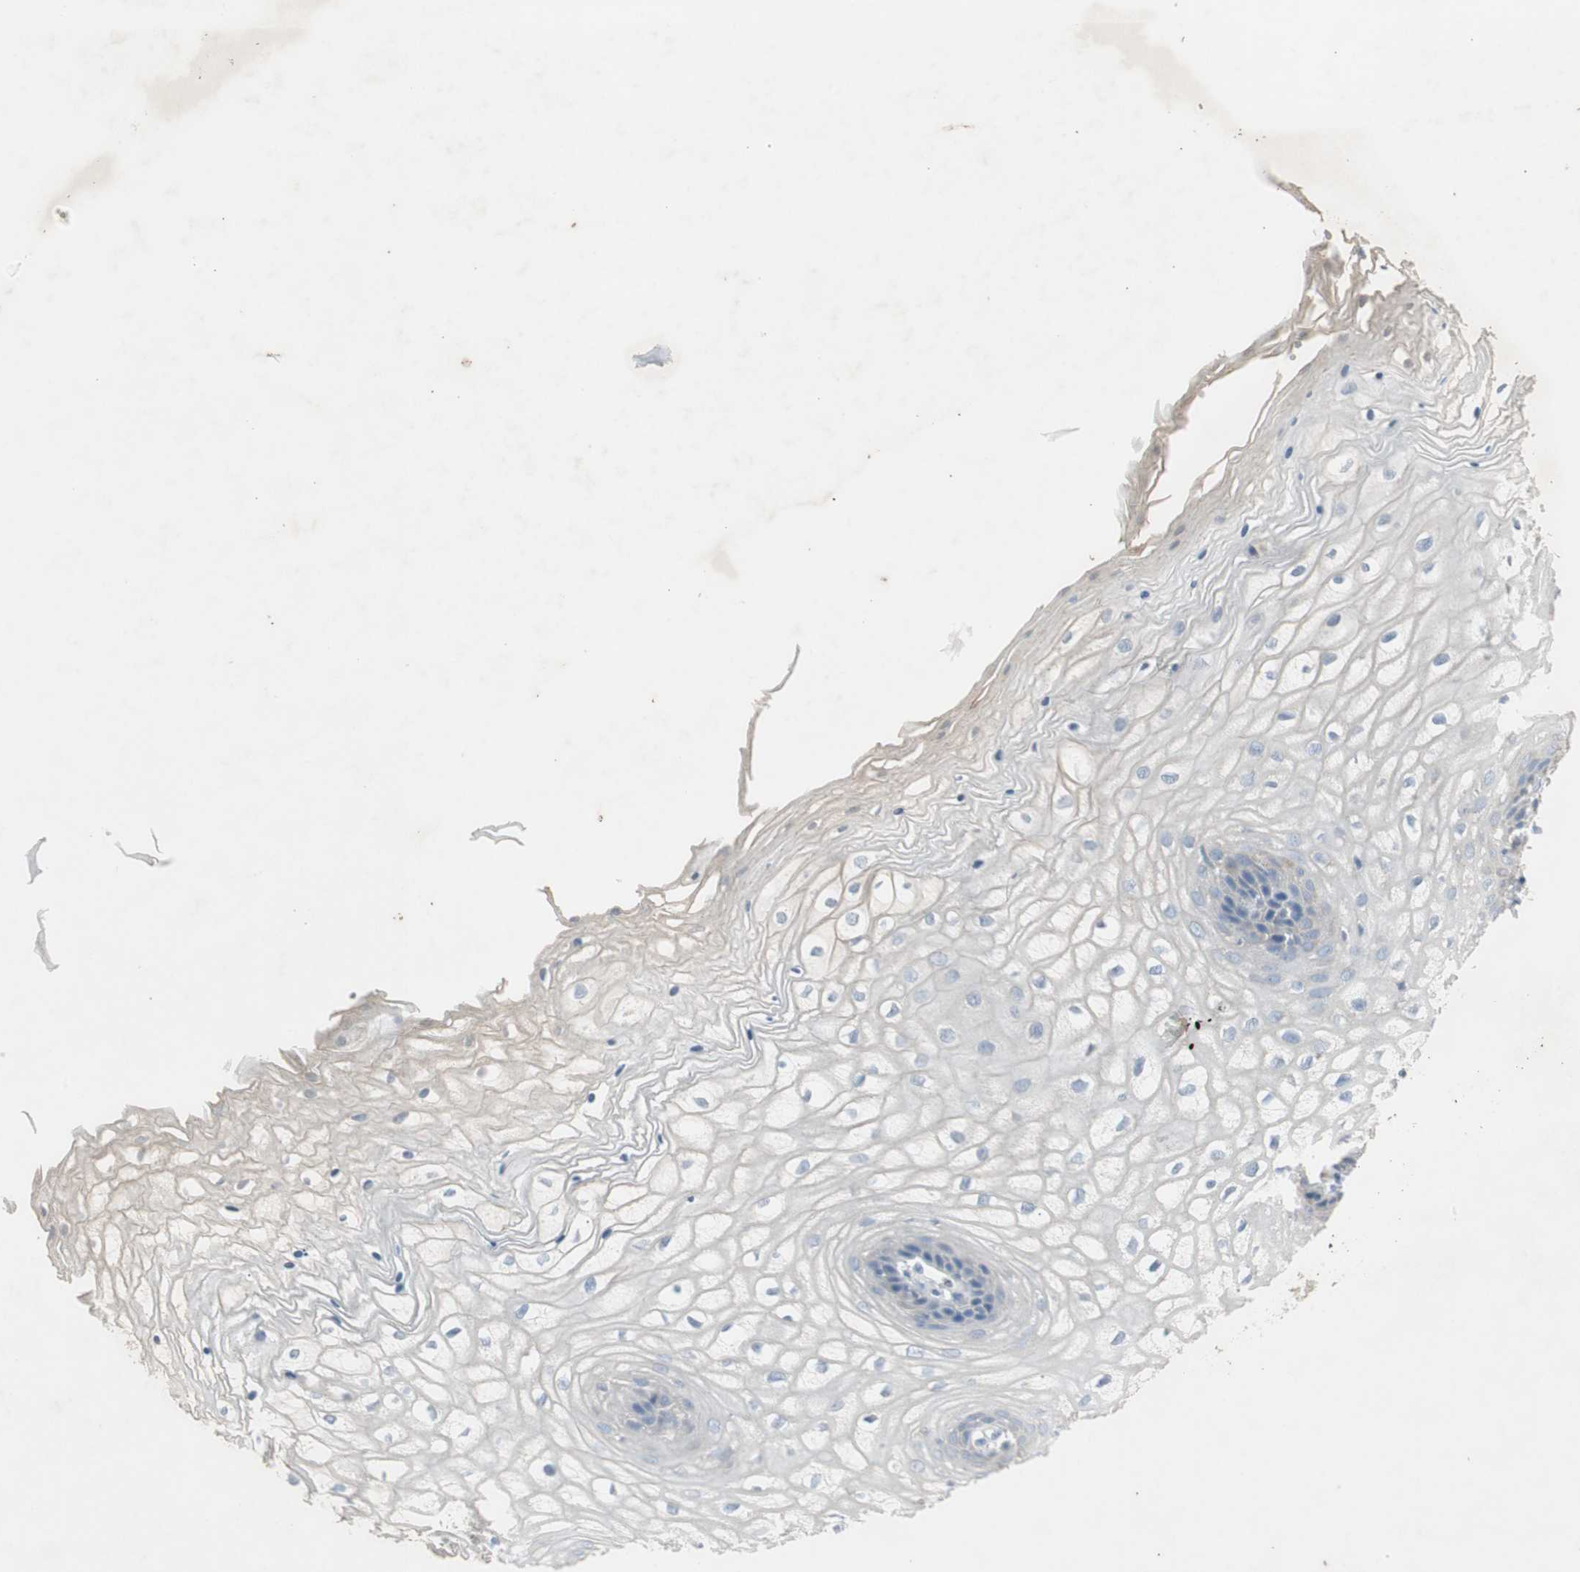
{"staining": {"intensity": "negative", "quantity": "none", "location": "none"}, "tissue": "vagina", "cell_type": "Squamous epithelial cells", "image_type": "normal", "snomed": [{"axis": "morphology", "description": "Normal tissue, NOS"}, {"axis": "topography", "description": "Vagina"}], "caption": "The histopathology image reveals no staining of squamous epithelial cells in unremarkable vagina.", "gene": "MAPRE3", "patient": {"sex": "female", "age": 34}}